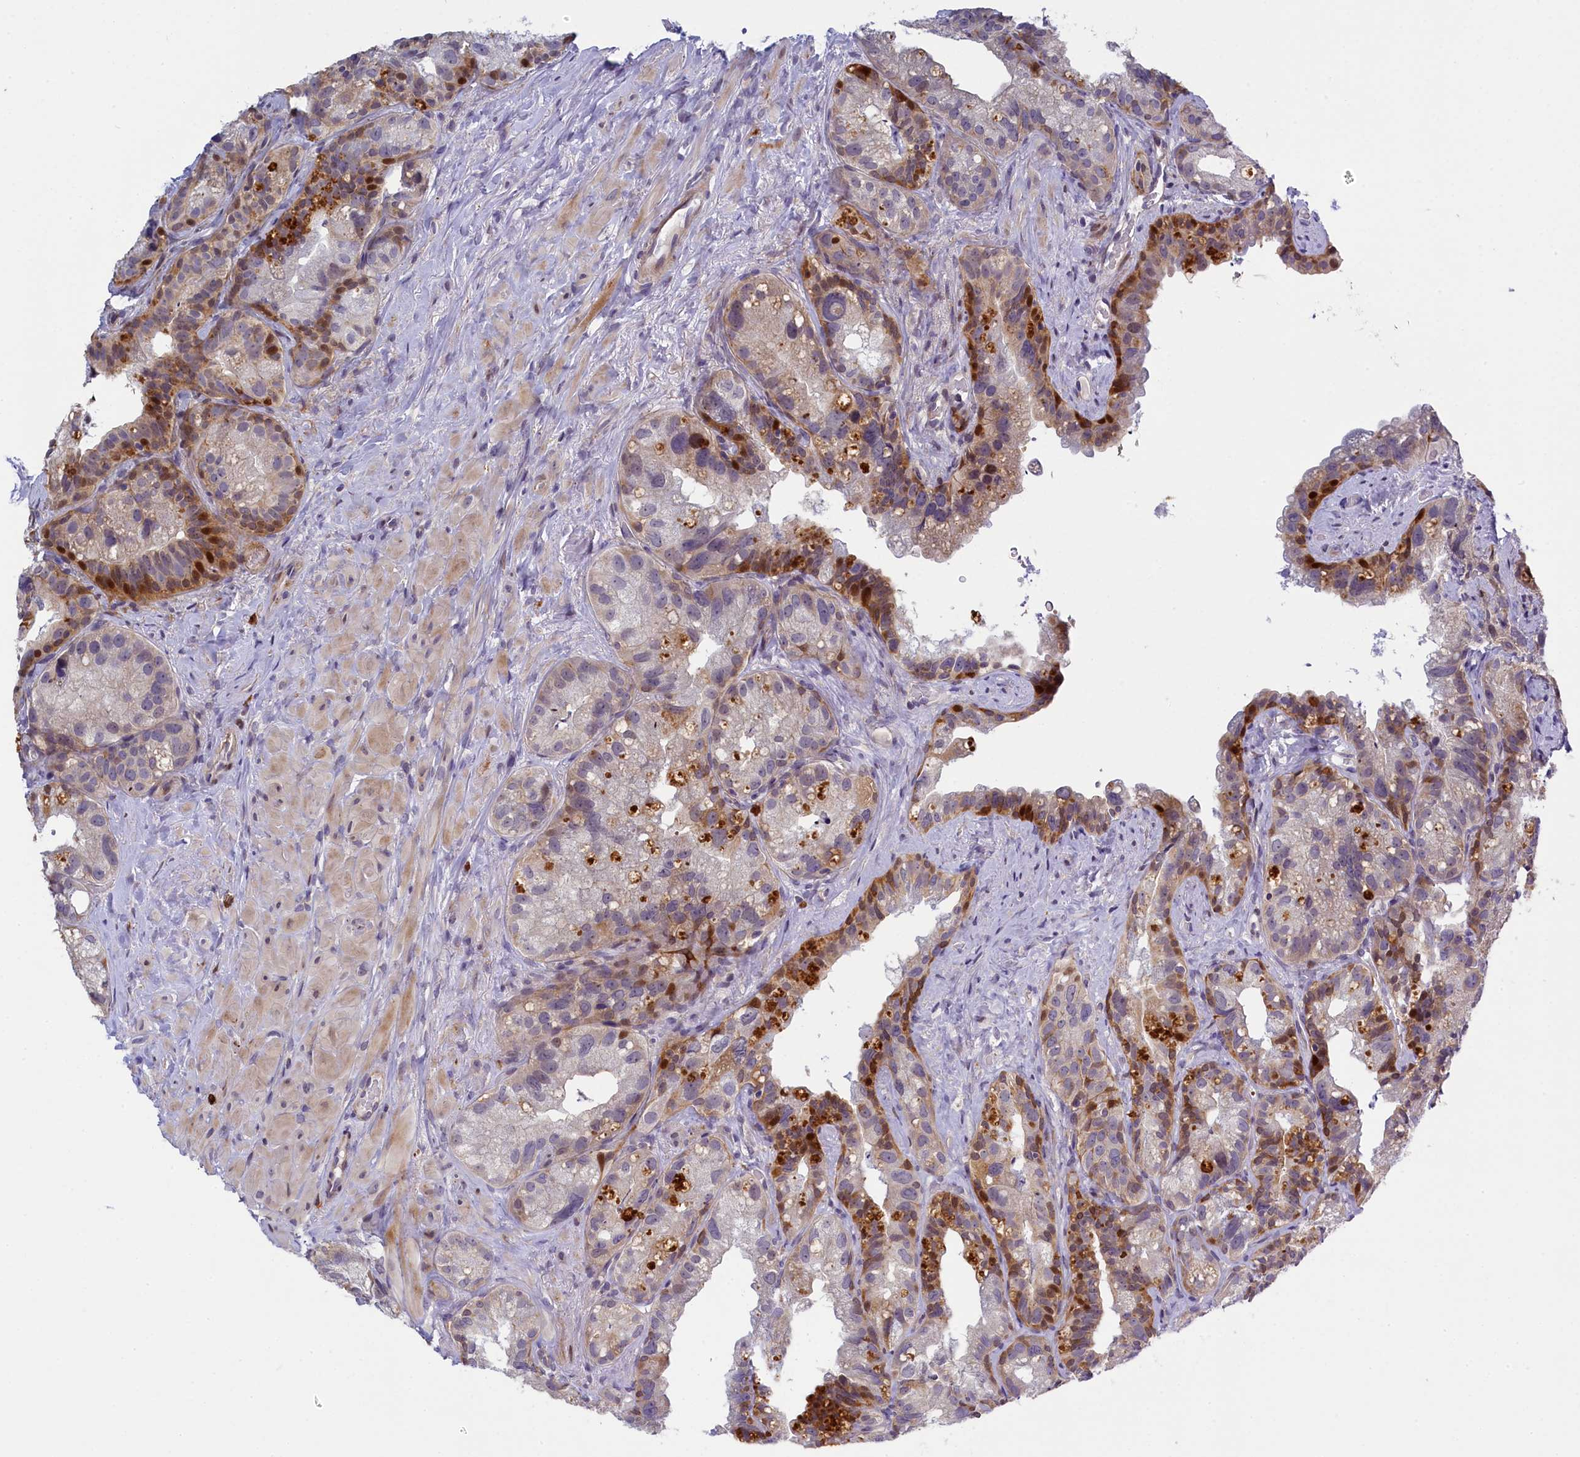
{"staining": {"intensity": "strong", "quantity": "<25%", "location": "nuclear"}, "tissue": "prostate cancer", "cell_type": "Tumor cells", "image_type": "cancer", "snomed": [{"axis": "morphology", "description": "Normal tissue, NOS"}, {"axis": "morphology", "description": "Adenocarcinoma, Low grade"}, {"axis": "topography", "description": "Prostate"}], "caption": "This photomicrograph displays IHC staining of prostate cancer (low-grade adenocarcinoma), with medium strong nuclear staining in about <25% of tumor cells.", "gene": "CCL23", "patient": {"sex": "male", "age": 72}}